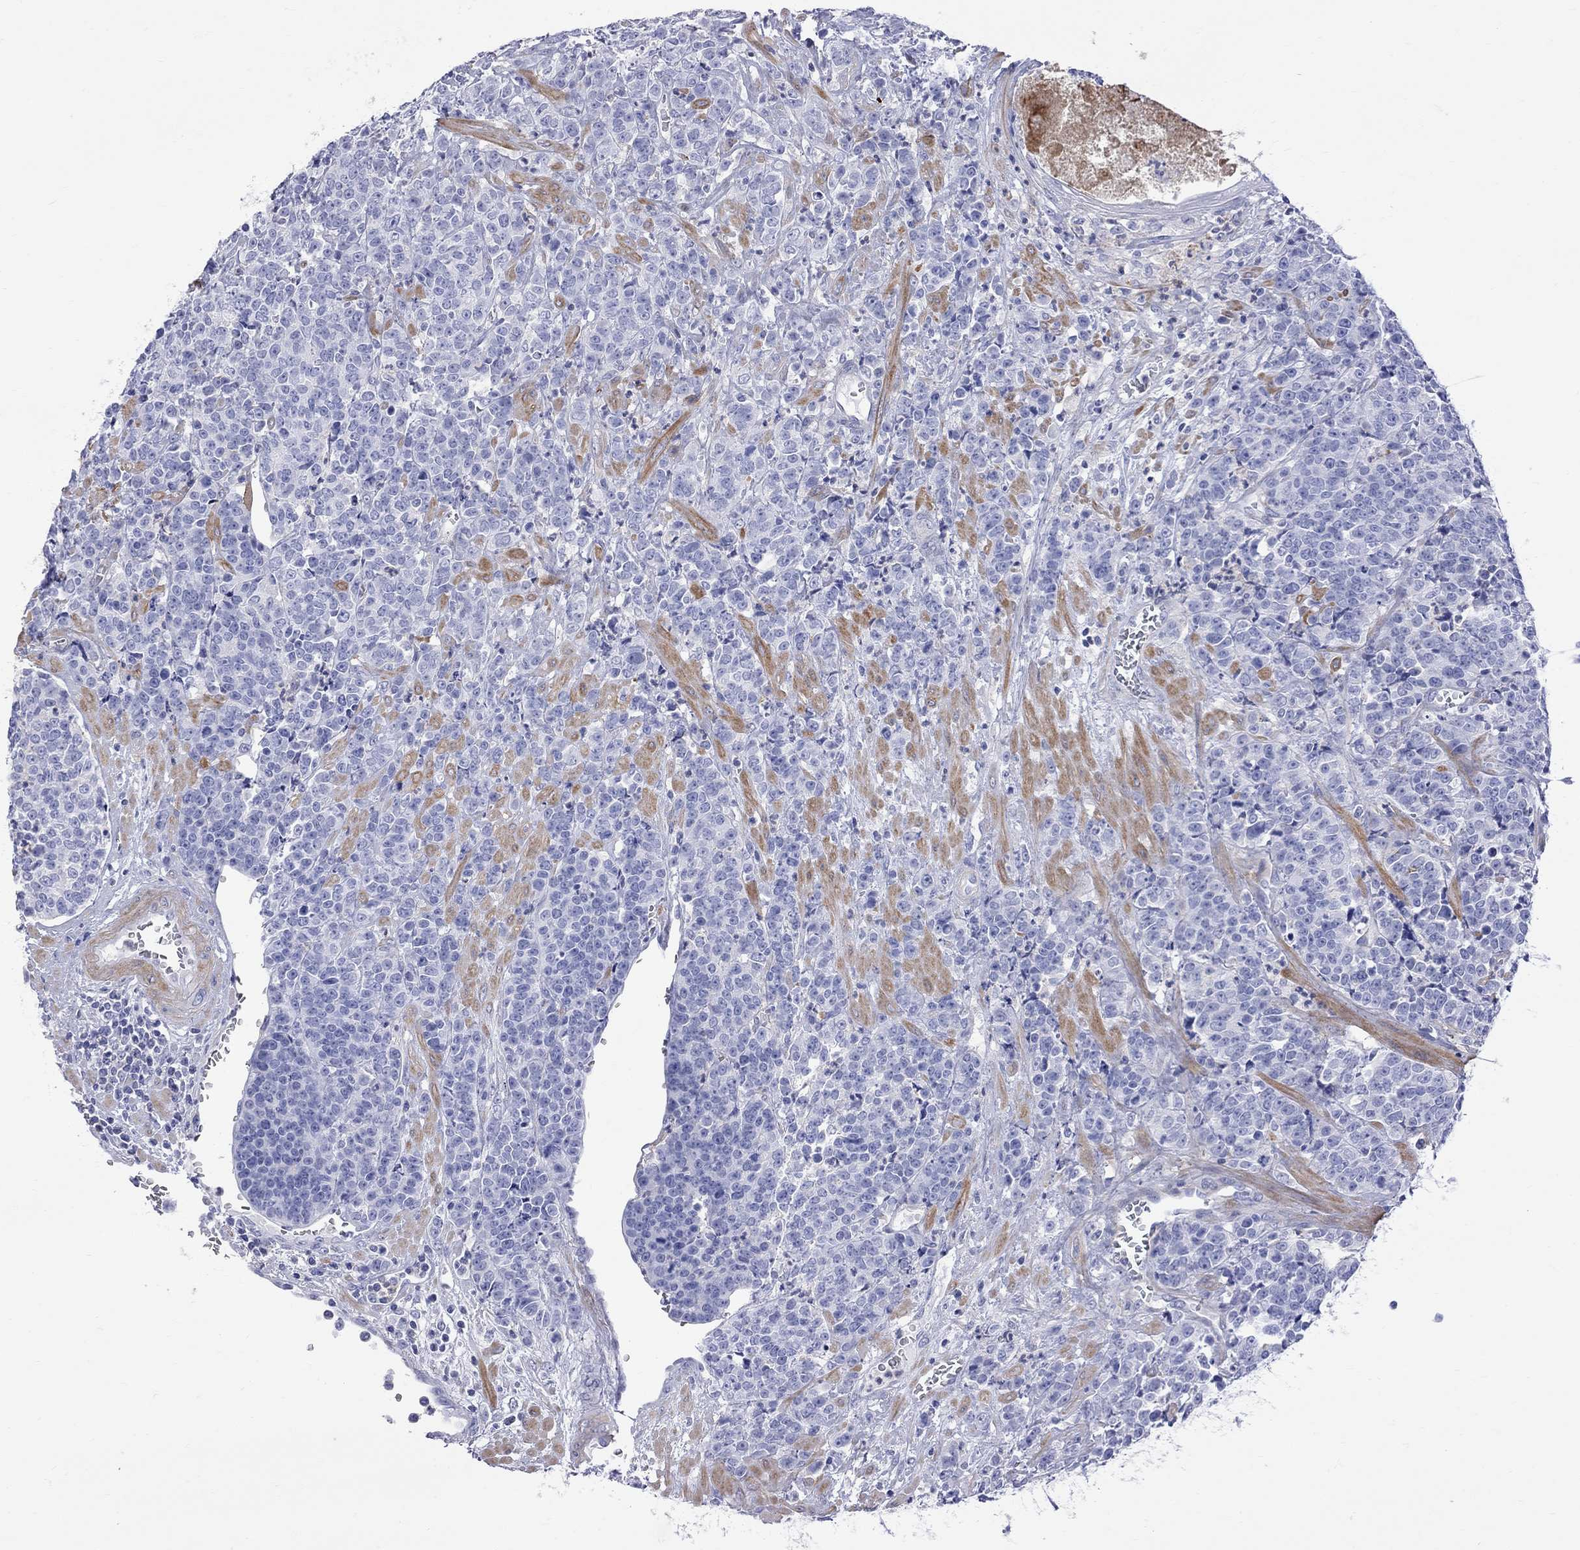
{"staining": {"intensity": "negative", "quantity": "none", "location": "none"}, "tissue": "prostate cancer", "cell_type": "Tumor cells", "image_type": "cancer", "snomed": [{"axis": "morphology", "description": "Adenocarcinoma, NOS"}, {"axis": "topography", "description": "Prostate"}], "caption": "Adenocarcinoma (prostate) stained for a protein using immunohistochemistry (IHC) demonstrates no positivity tumor cells.", "gene": "S100A3", "patient": {"sex": "male", "age": 67}}